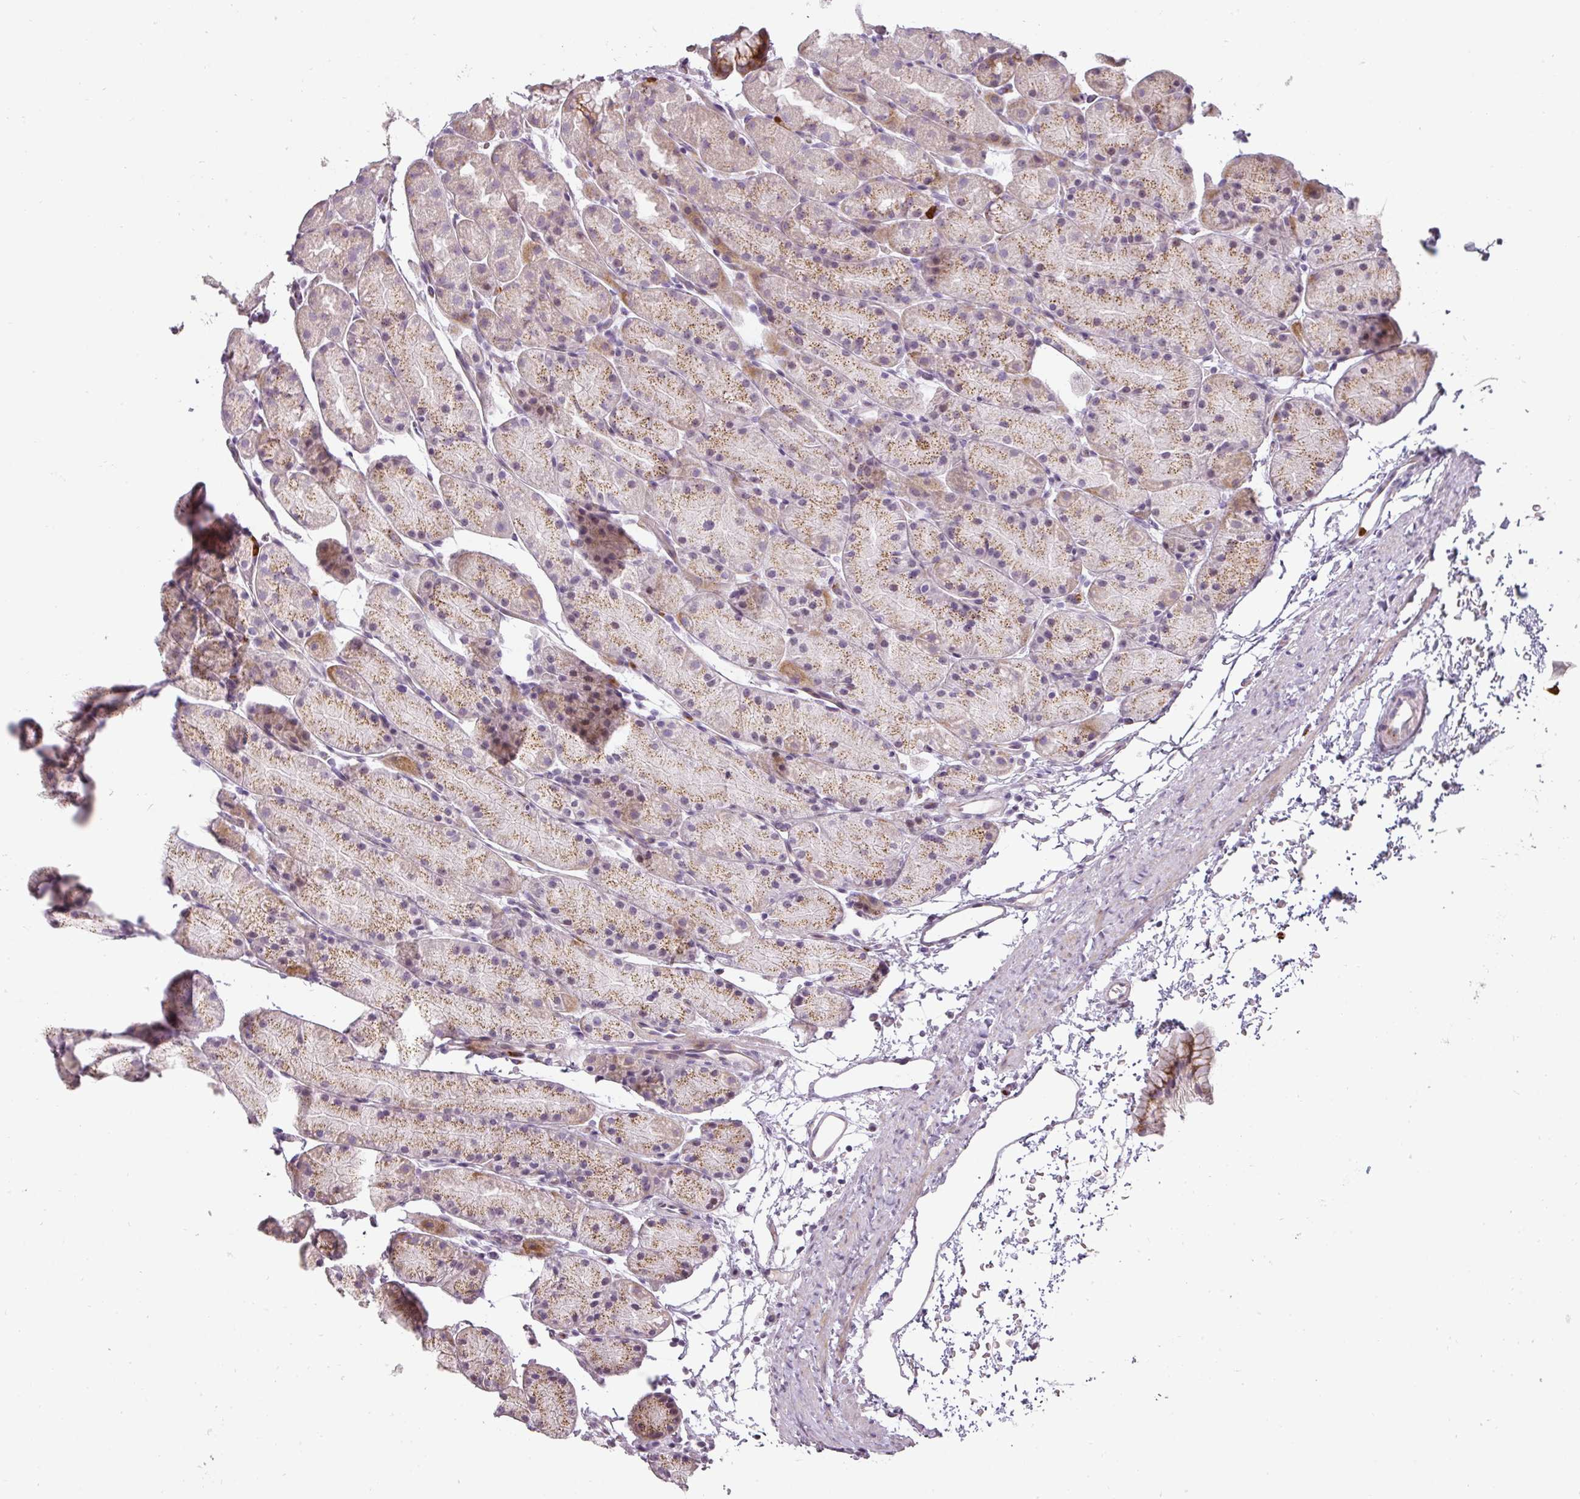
{"staining": {"intensity": "moderate", "quantity": "25%-75%", "location": "cytoplasmic/membranous"}, "tissue": "stomach", "cell_type": "Glandular cells", "image_type": "normal", "snomed": [{"axis": "morphology", "description": "Normal tissue, NOS"}, {"axis": "topography", "description": "Stomach, upper"}, {"axis": "topography", "description": "Stomach"}], "caption": "Immunohistochemistry (IHC) of benign stomach reveals medium levels of moderate cytoplasmic/membranous expression in about 25%-75% of glandular cells.", "gene": "BIK", "patient": {"sex": "male", "age": 47}}